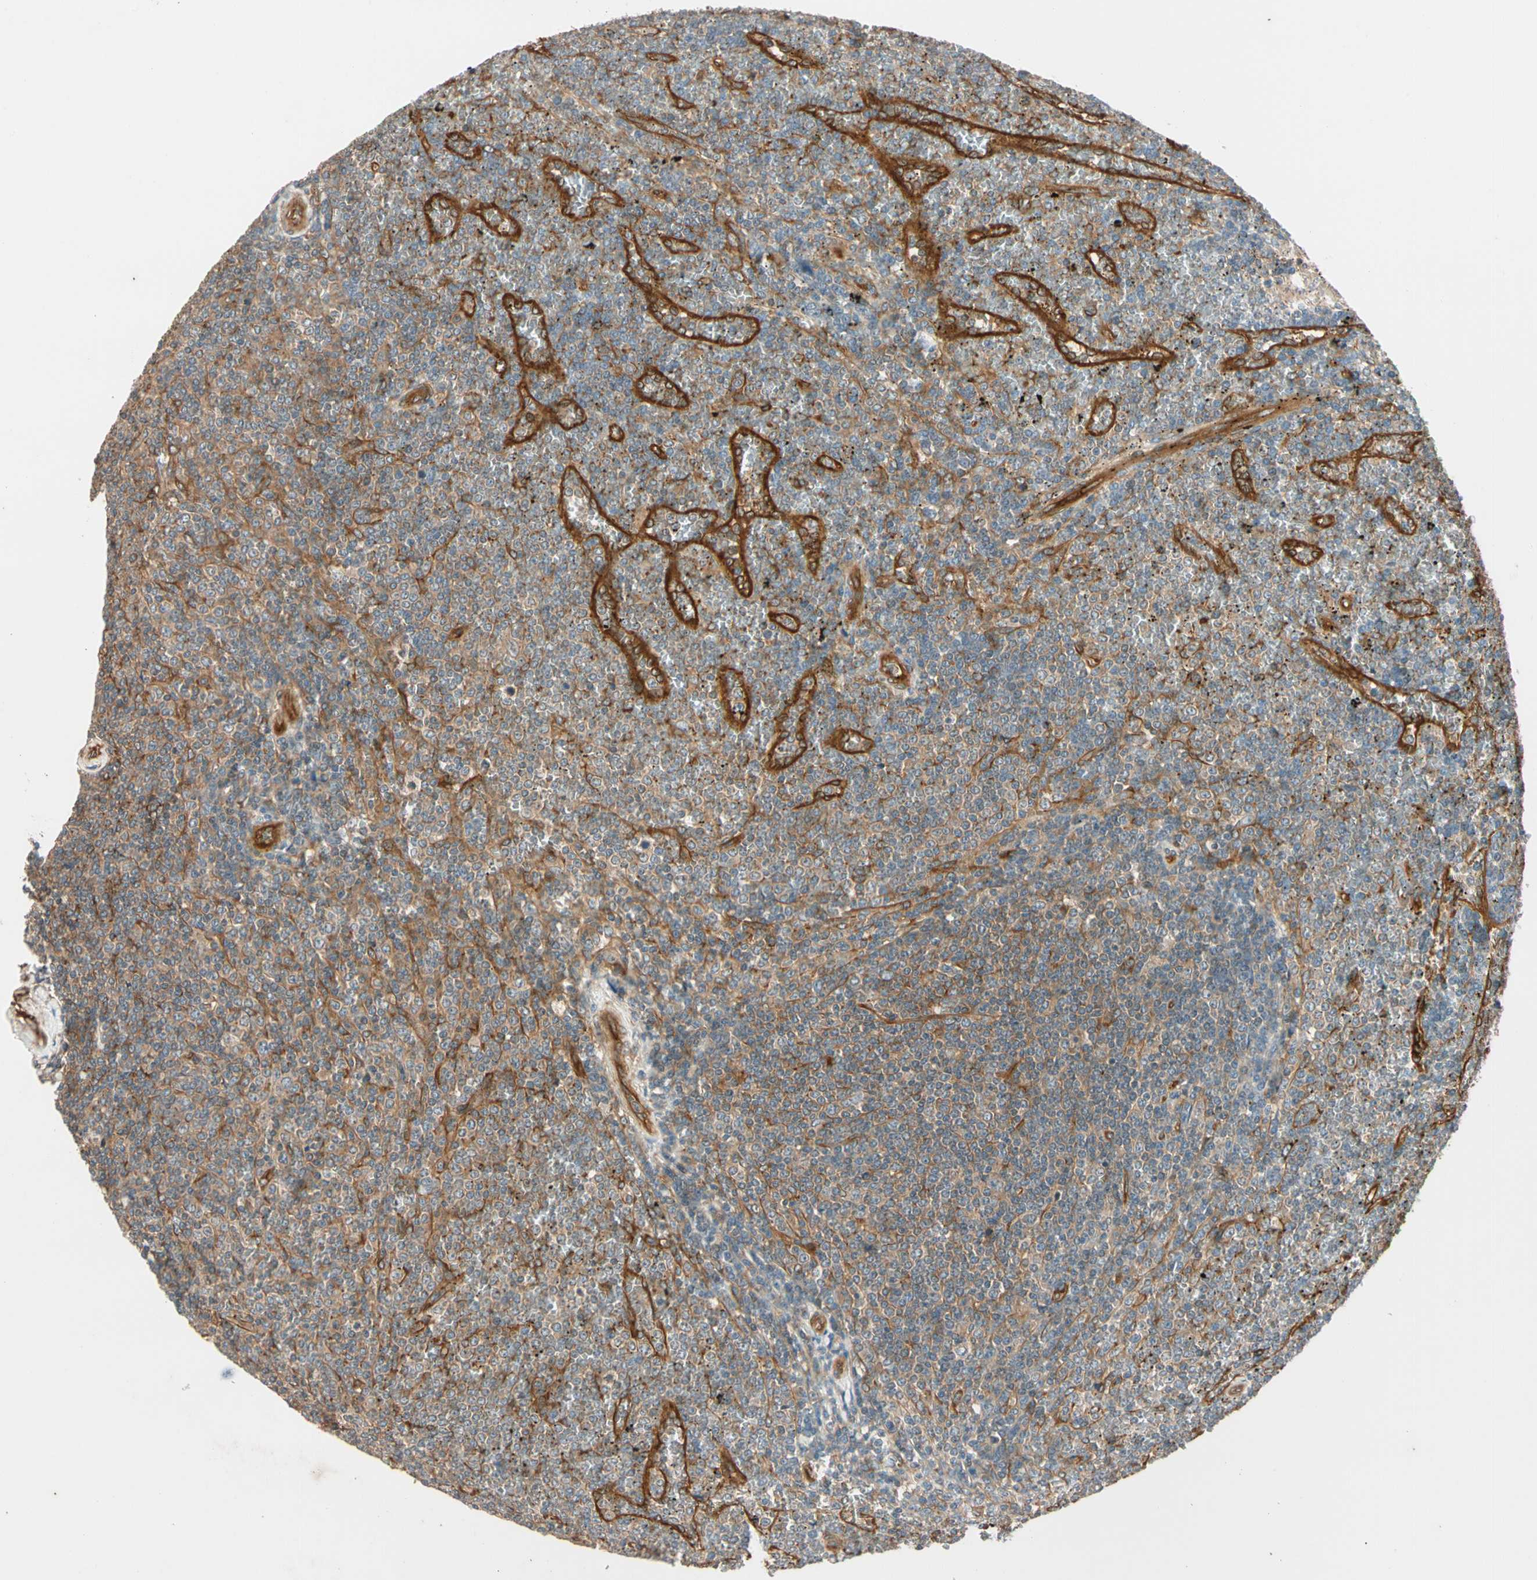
{"staining": {"intensity": "moderate", "quantity": ">75%", "location": "cytoplasmic/membranous"}, "tissue": "lymphoma", "cell_type": "Tumor cells", "image_type": "cancer", "snomed": [{"axis": "morphology", "description": "Malignant lymphoma, non-Hodgkin's type, Low grade"}, {"axis": "topography", "description": "Spleen"}], "caption": "Lymphoma tissue exhibits moderate cytoplasmic/membranous staining in approximately >75% of tumor cells, visualized by immunohistochemistry. (Brightfield microscopy of DAB IHC at high magnification).", "gene": "ROCK2", "patient": {"sex": "female", "age": 19}}